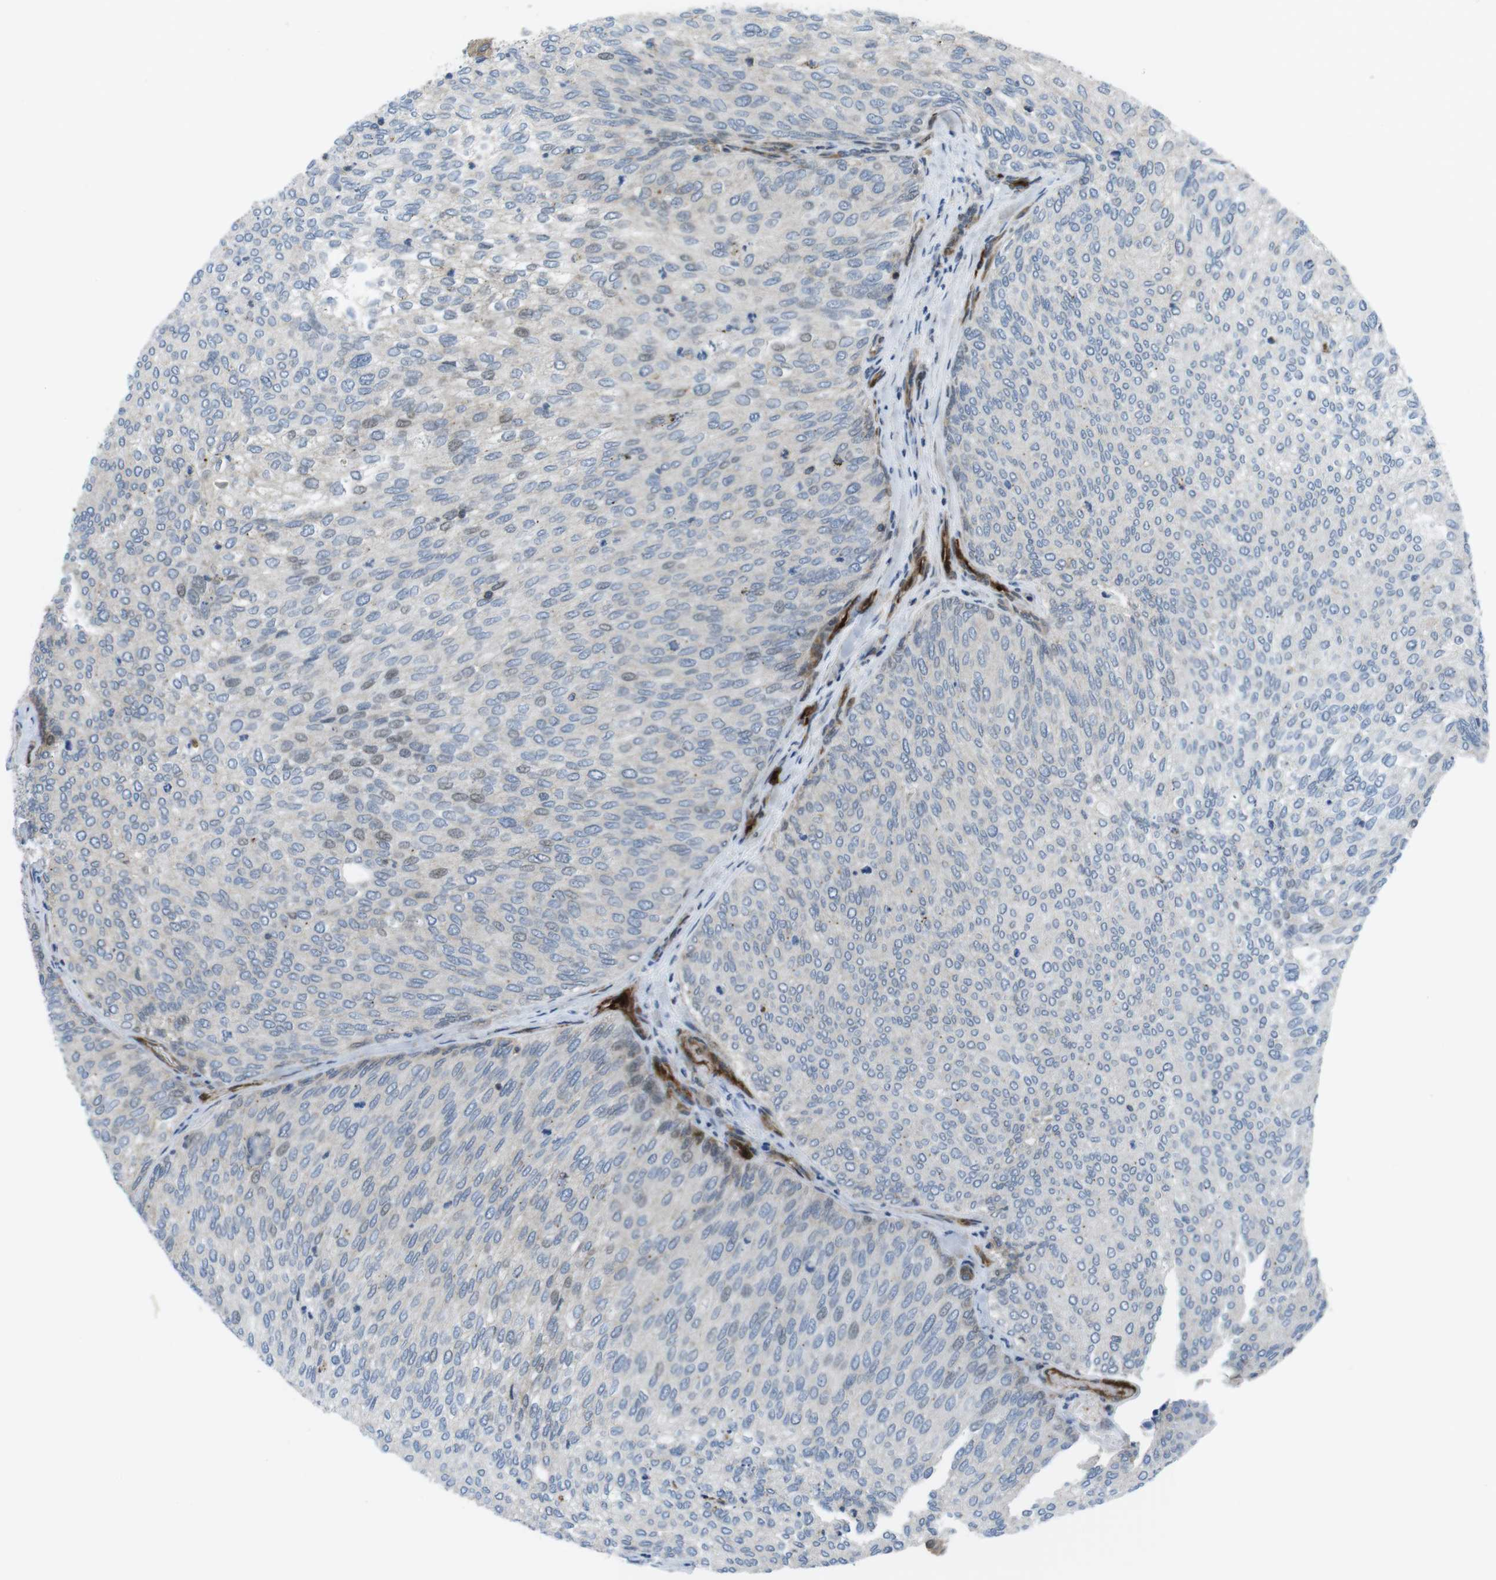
{"staining": {"intensity": "negative", "quantity": "none", "location": "none"}, "tissue": "urothelial cancer", "cell_type": "Tumor cells", "image_type": "cancer", "snomed": [{"axis": "morphology", "description": "Urothelial carcinoma, Low grade"}, {"axis": "topography", "description": "Urinary bladder"}], "caption": "Tumor cells are negative for brown protein staining in urothelial carcinoma (low-grade).", "gene": "CUL7", "patient": {"sex": "female", "age": 79}}